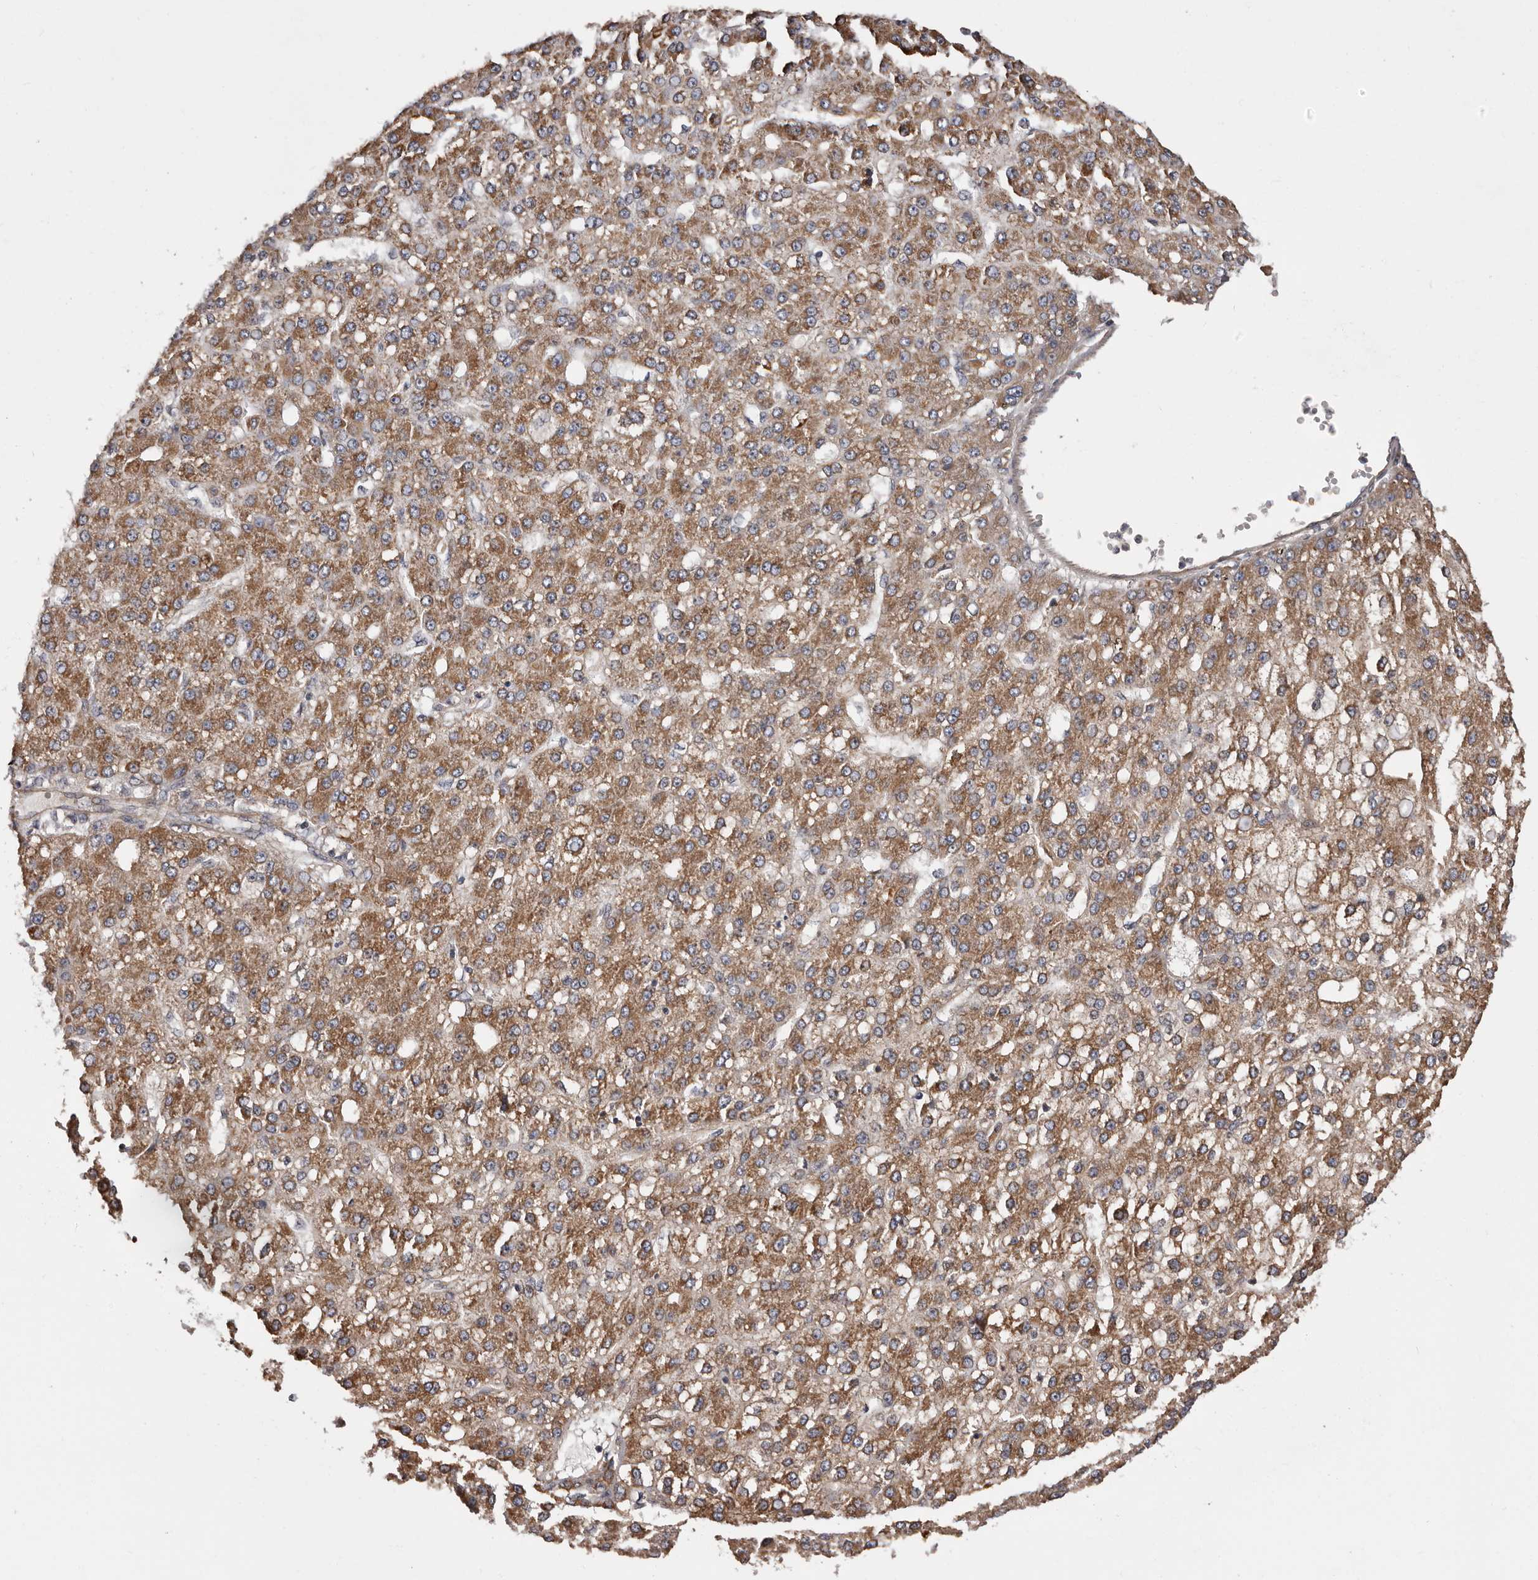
{"staining": {"intensity": "moderate", "quantity": ">75%", "location": "cytoplasmic/membranous"}, "tissue": "liver cancer", "cell_type": "Tumor cells", "image_type": "cancer", "snomed": [{"axis": "morphology", "description": "Carcinoma, Hepatocellular, NOS"}, {"axis": "topography", "description": "Liver"}], "caption": "Liver cancer stained with a brown dye exhibits moderate cytoplasmic/membranous positive staining in approximately >75% of tumor cells.", "gene": "VPS37A", "patient": {"sex": "male", "age": 67}}